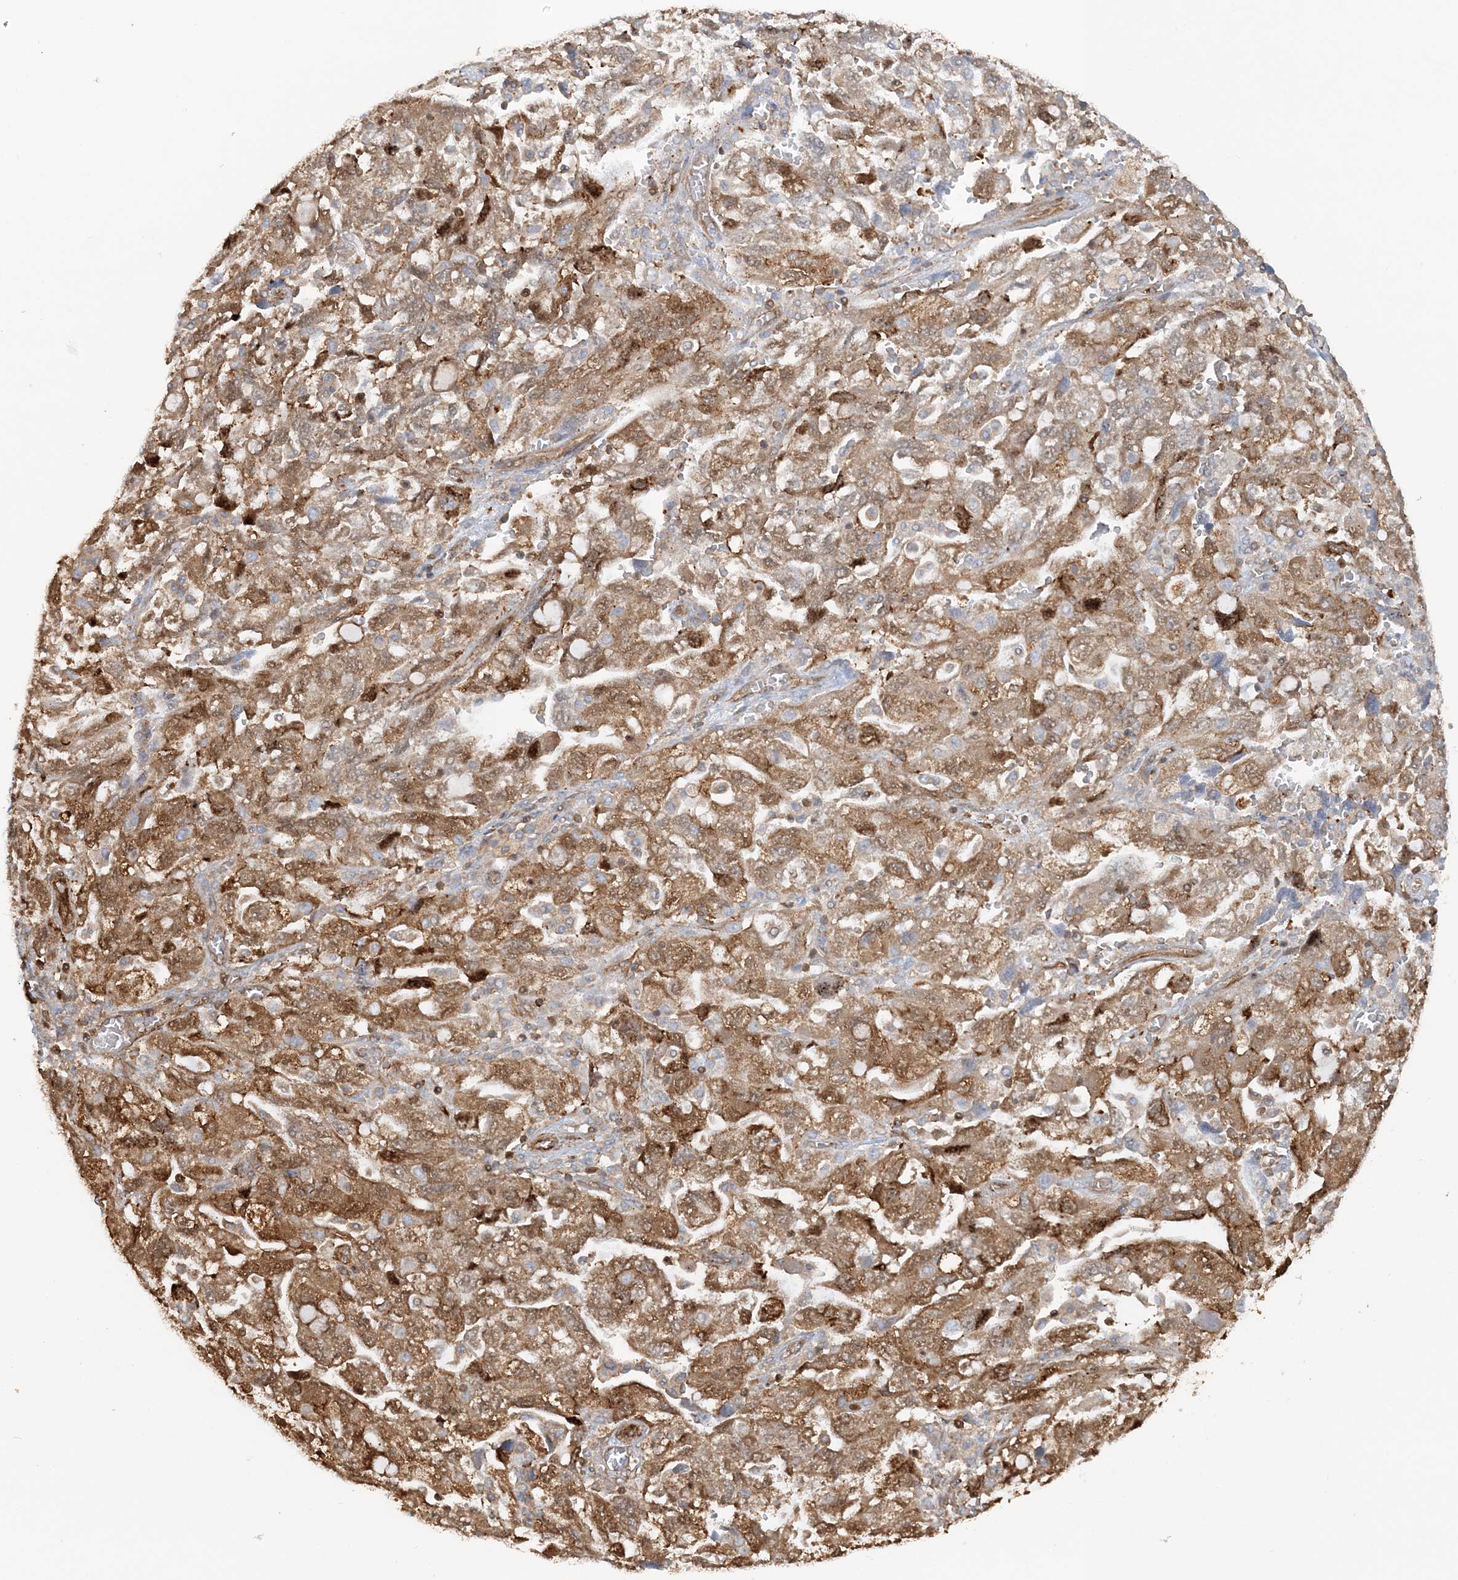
{"staining": {"intensity": "moderate", "quantity": ">75%", "location": "cytoplasmic/membranous"}, "tissue": "ovarian cancer", "cell_type": "Tumor cells", "image_type": "cancer", "snomed": [{"axis": "morphology", "description": "Carcinoma, NOS"}, {"axis": "morphology", "description": "Cystadenocarcinoma, serous, NOS"}, {"axis": "topography", "description": "Ovary"}], "caption": "Protein staining exhibits moderate cytoplasmic/membranous positivity in about >75% of tumor cells in ovarian cancer.", "gene": "DSTN", "patient": {"sex": "female", "age": 69}}